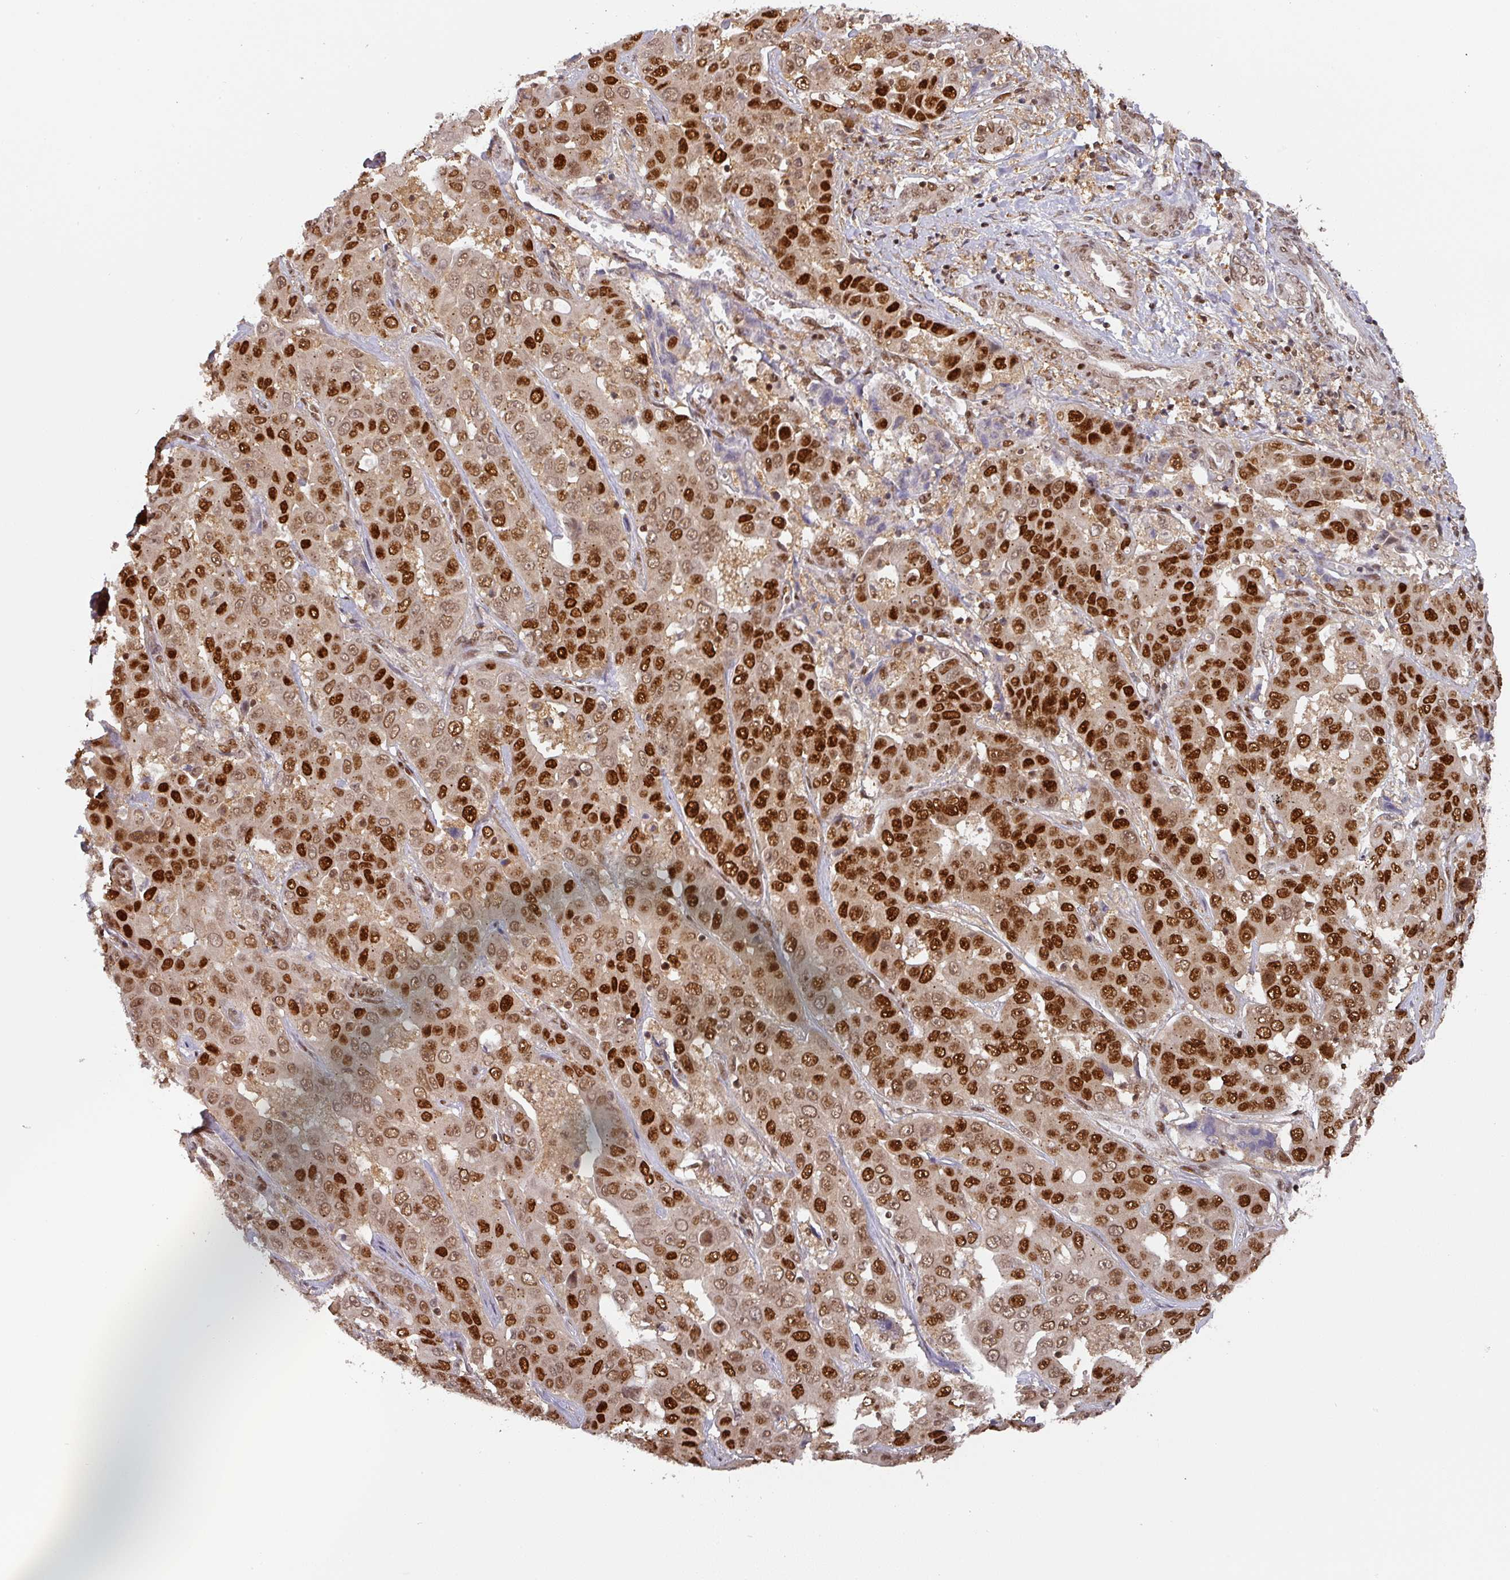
{"staining": {"intensity": "strong", "quantity": ">75%", "location": "nuclear"}, "tissue": "liver cancer", "cell_type": "Tumor cells", "image_type": "cancer", "snomed": [{"axis": "morphology", "description": "Cholangiocarcinoma"}, {"axis": "topography", "description": "Liver"}], "caption": "A micrograph of liver cancer (cholangiocarcinoma) stained for a protein shows strong nuclear brown staining in tumor cells. The protein of interest is shown in brown color, while the nuclei are stained blue.", "gene": "DIDO1", "patient": {"sex": "female", "age": 52}}